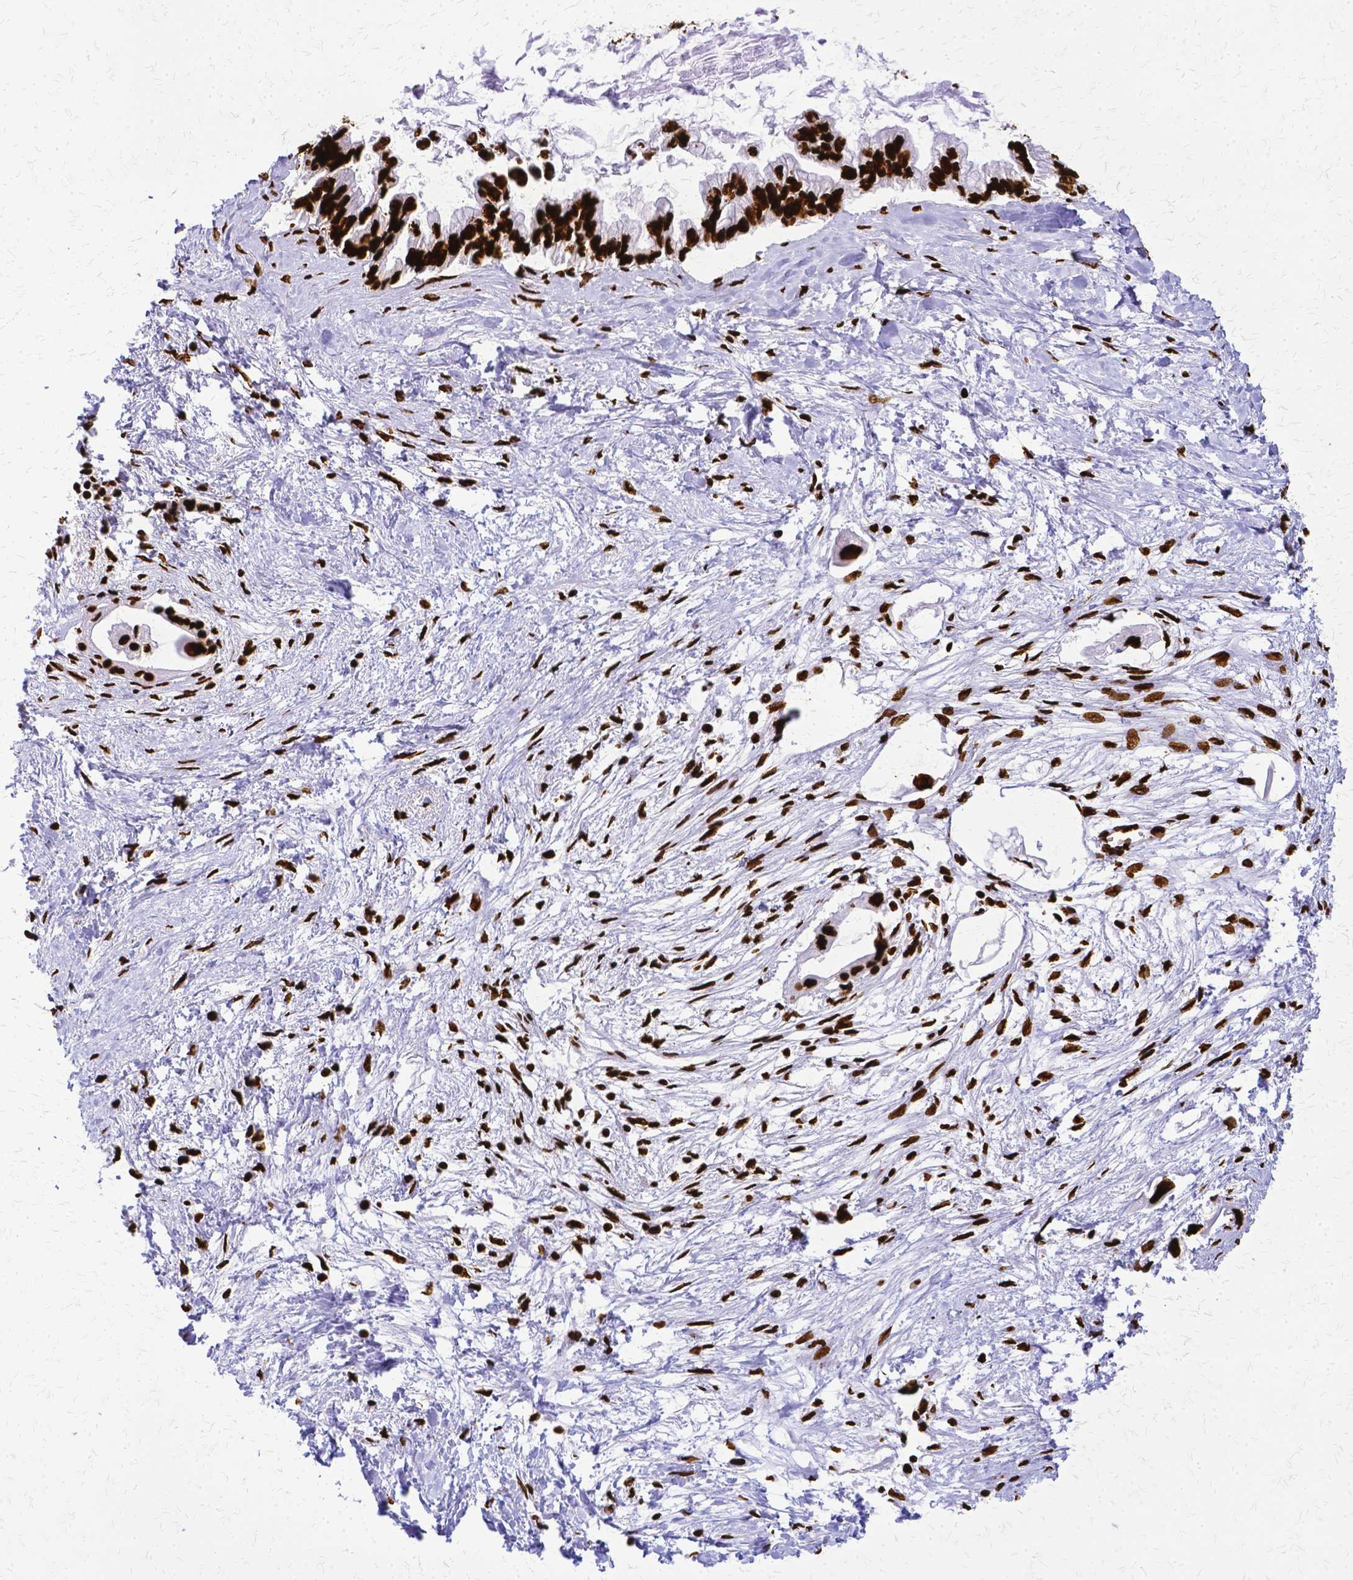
{"staining": {"intensity": "strong", "quantity": ">75%", "location": "nuclear"}, "tissue": "pancreatic cancer", "cell_type": "Tumor cells", "image_type": "cancer", "snomed": [{"axis": "morphology", "description": "Adenocarcinoma, NOS"}, {"axis": "topography", "description": "Pancreas"}], "caption": "Pancreatic adenocarcinoma stained with DAB (3,3'-diaminobenzidine) immunohistochemistry (IHC) exhibits high levels of strong nuclear expression in approximately >75% of tumor cells.", "gene": "SFPQ", "patient": {"sex": "male", "age": 61}}